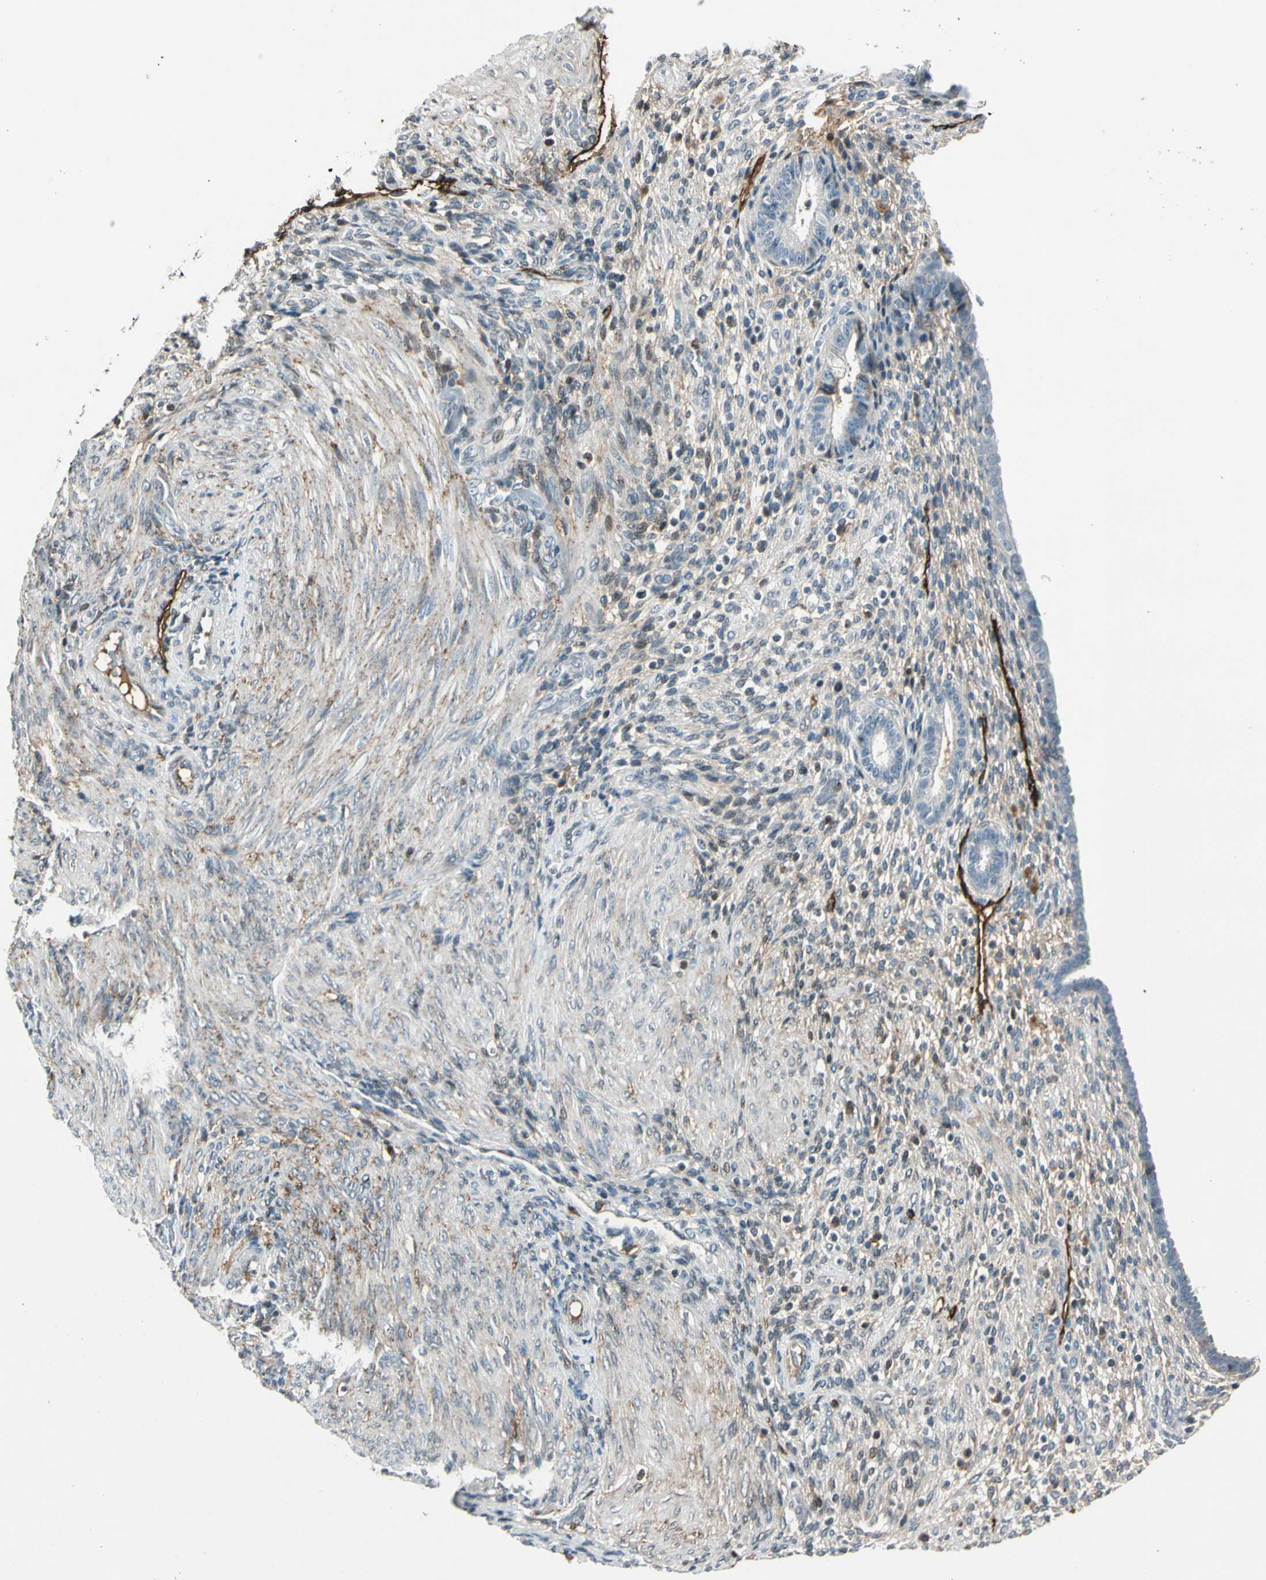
{"staining": {"intensity": "negative", "quantity": "none", "location": "none"}, "tissue": "endometrium", "cell_type": "Cells in endometrial stroma", "image_type": "normal", "snomed": [{"axis": "morphology", "description": "Normal tissue, NOS"}, {"axis": "topography", "description": "Endometrium"}], "caption": "Micrograph shows no protein staining in cells in endometrial stroma of benign endometrium. (Stains: DAB (3,3'-diaminobenzidine) IHC with hematoxylin counter stain, Microscopy: brightfield microscopy at high magnification).", "gene": "PDPN", "patient": {"sex": "female", "age": 72}}